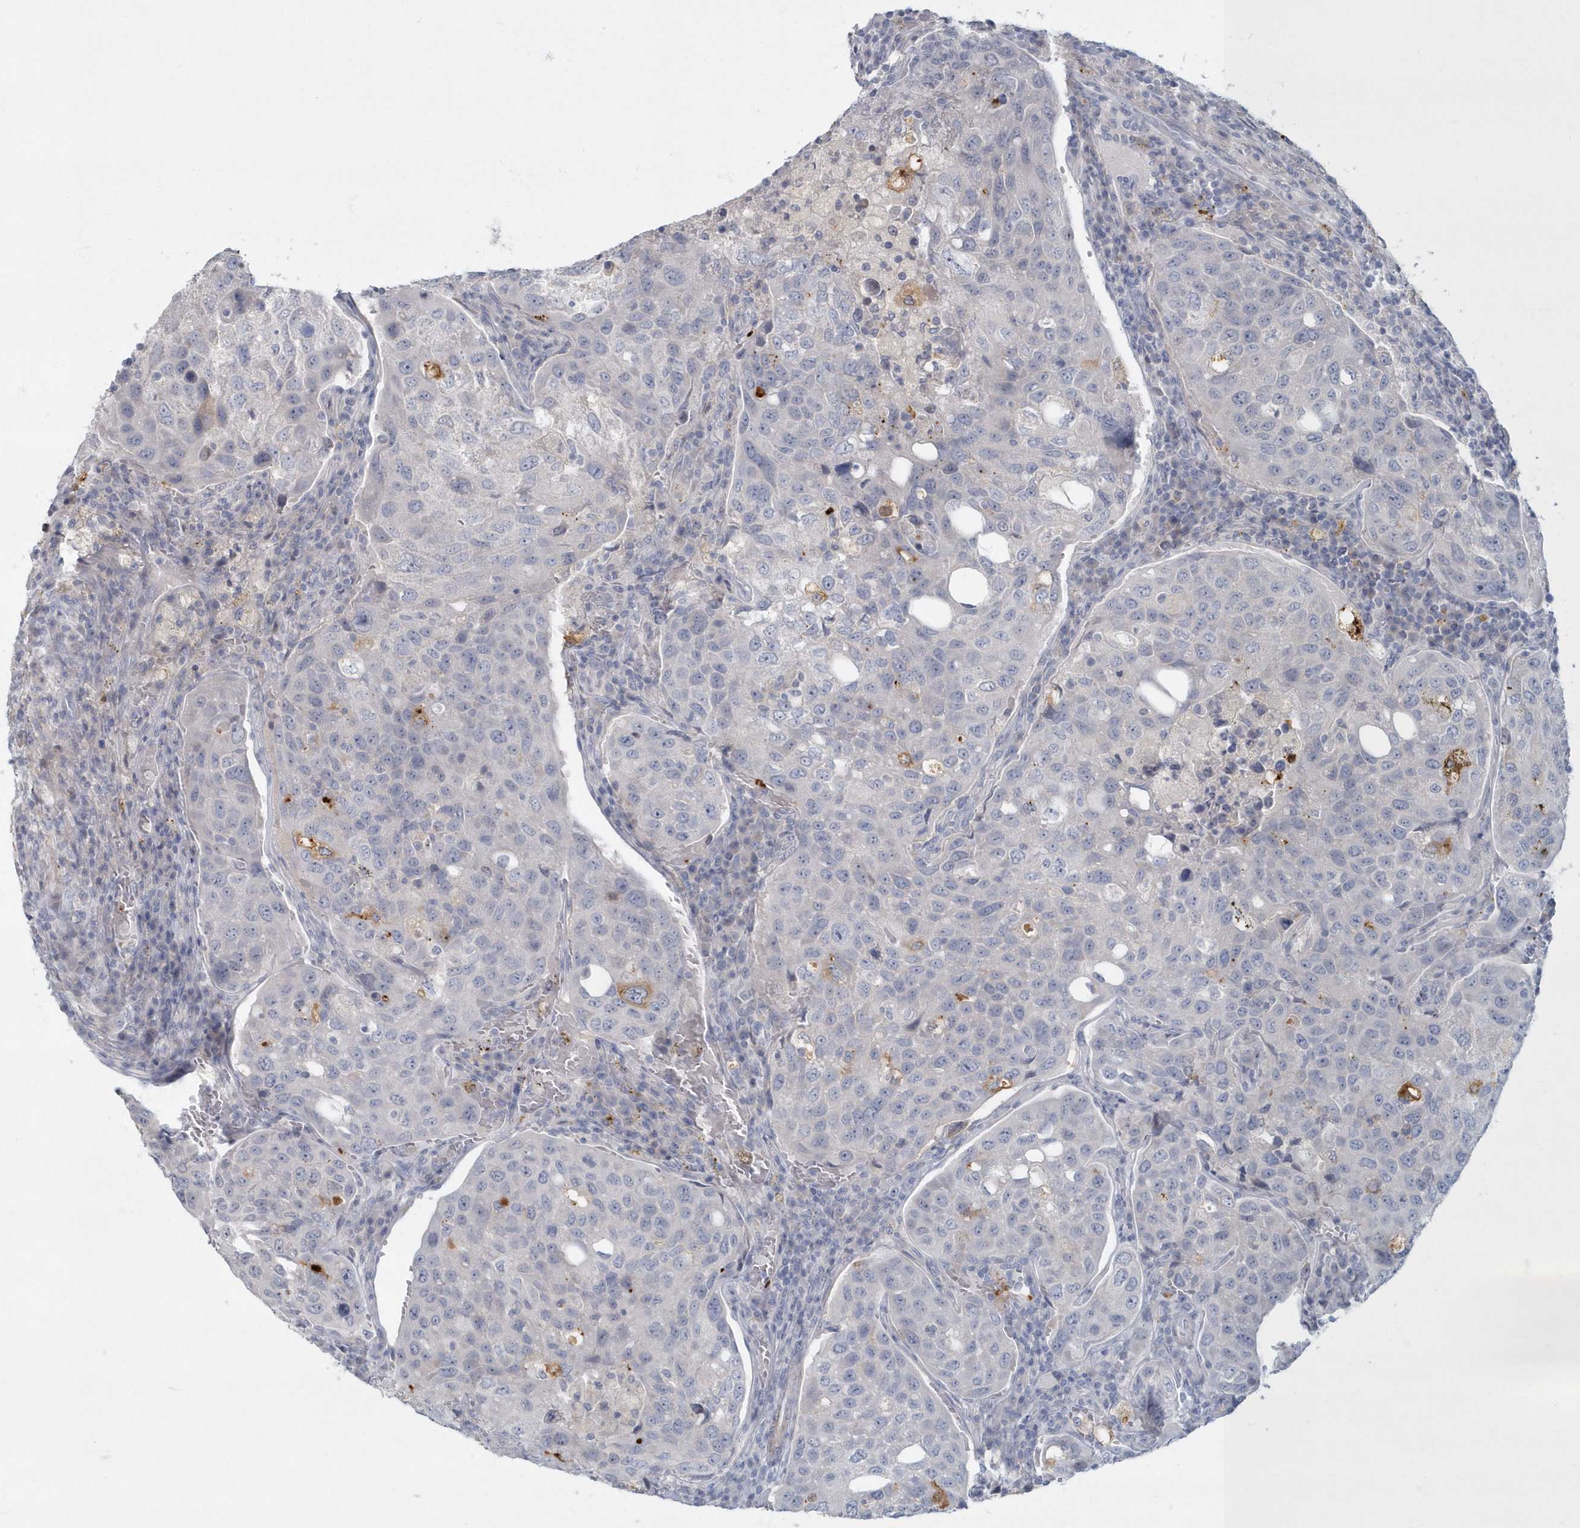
{"staining": {"intensity": "negative", "quantity": "none", "location": "none"}, "tissue": "urothelial cancer", "cell_type": "Tumor cells", "image_type": "cancer", "snomed": [{"axis": "morphology", "description": "Urothelial carcinoma, High grade"}, {"axis": "topography", "description": "Lymph node"}, {"axis": "topography", "description": "Urinary bladder"}], "caption": "Urothelial cancer stained for a protein using IHC demonstrates no positivity tumor cells.", "gene": "MYOT", "patient": {"sex": "male", "age": 51}}